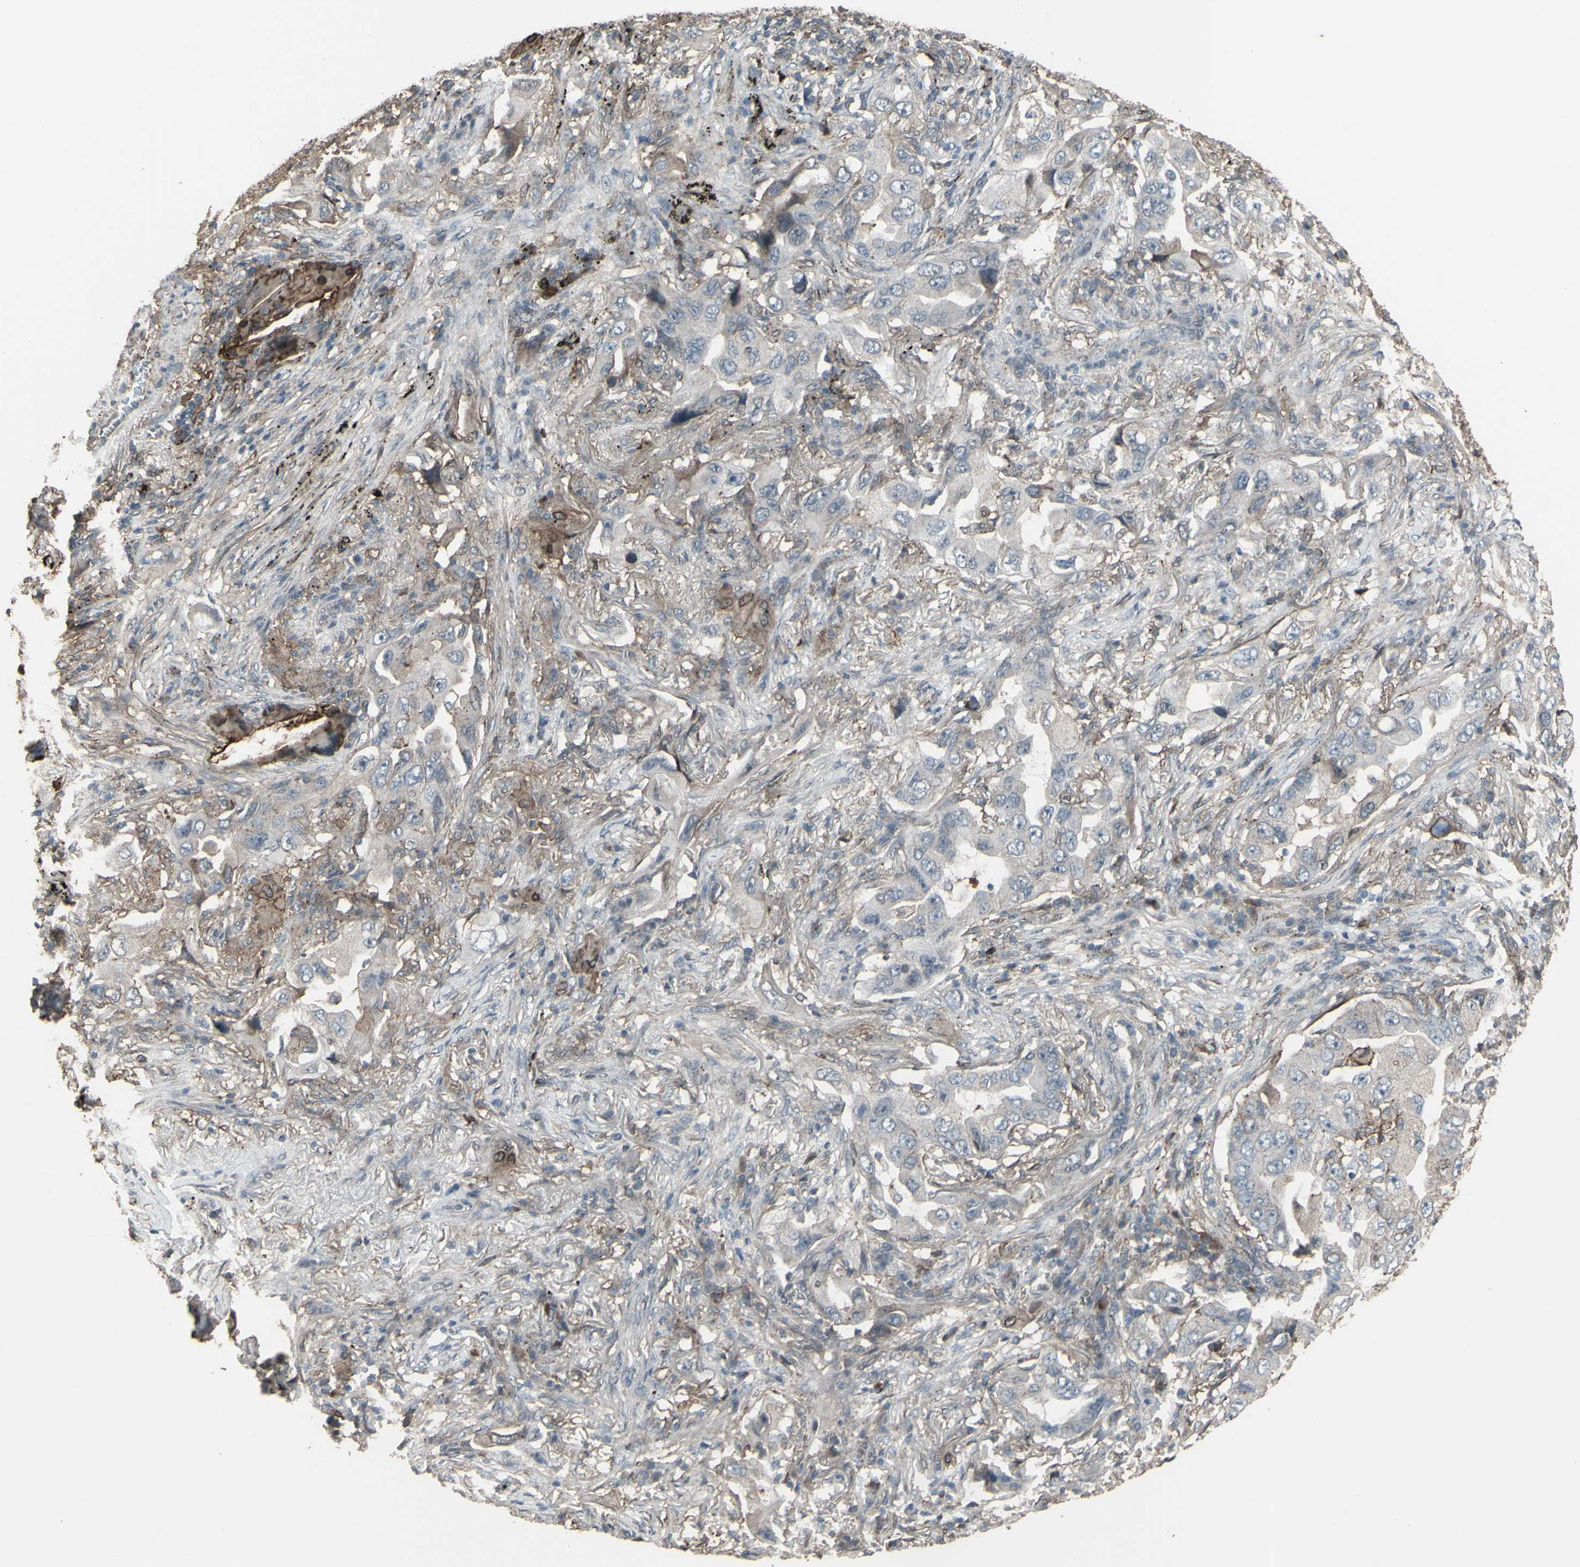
{"staining": {"intensity": "weak", "quantity": "25%-75%", "location": "cytoplasmic/membranous"}, "tissue": "lung cancer", "cell_type": "Tumor cells", "image_type": "cancer", "snomed": [{"axis": "morphology", "description": "Adenocarcinoma, NOS"}, {"axis": "topography", "description": "Lung"}], "caption": "Lung cancer stained with a protein marker displays weak staining in tumor cells.", "gene": "SMO", "patient": {"sex": "female", "age": 65}}